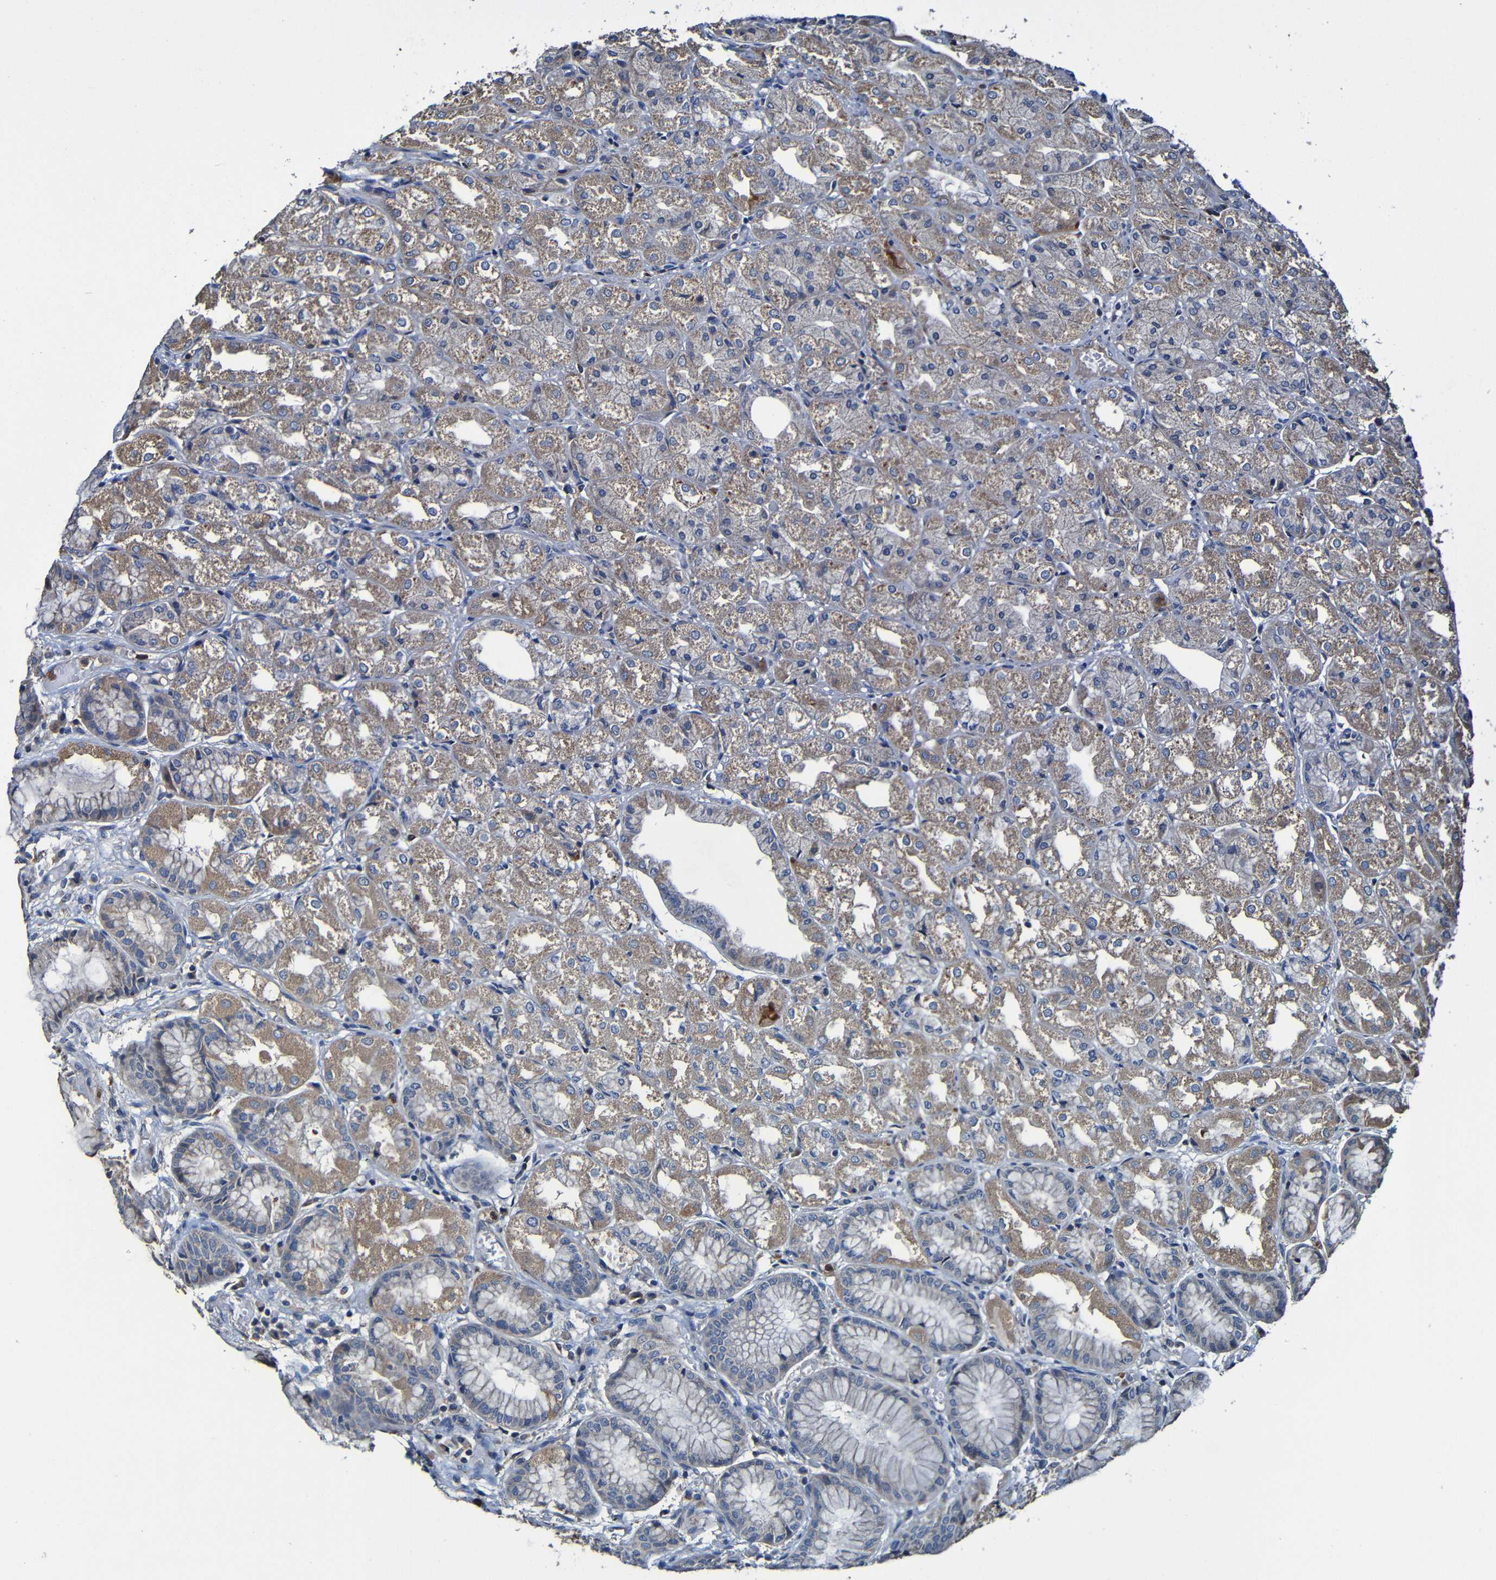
{"staining": {"intensity": "moderate", "quantity": ">75%", "location": "cytoplasmic/membranous"}, "tissue": "stomach", "cell_type": "Glandular cells", "image_type": "normal", "snomed": [{"axis": "morphology", "description": "Normal tissue, NOS"}, {"axis": "topography", "description": "Stomach, upper"}], "caption": "Immunohistochemistry of normal human stomach exhibits medium levels of moderate cytoplasmic/membranous positivity in approximately >75% of glandular cells.", "gene": "ADAM15", "patient": {"sex": "male", "age": 72}}